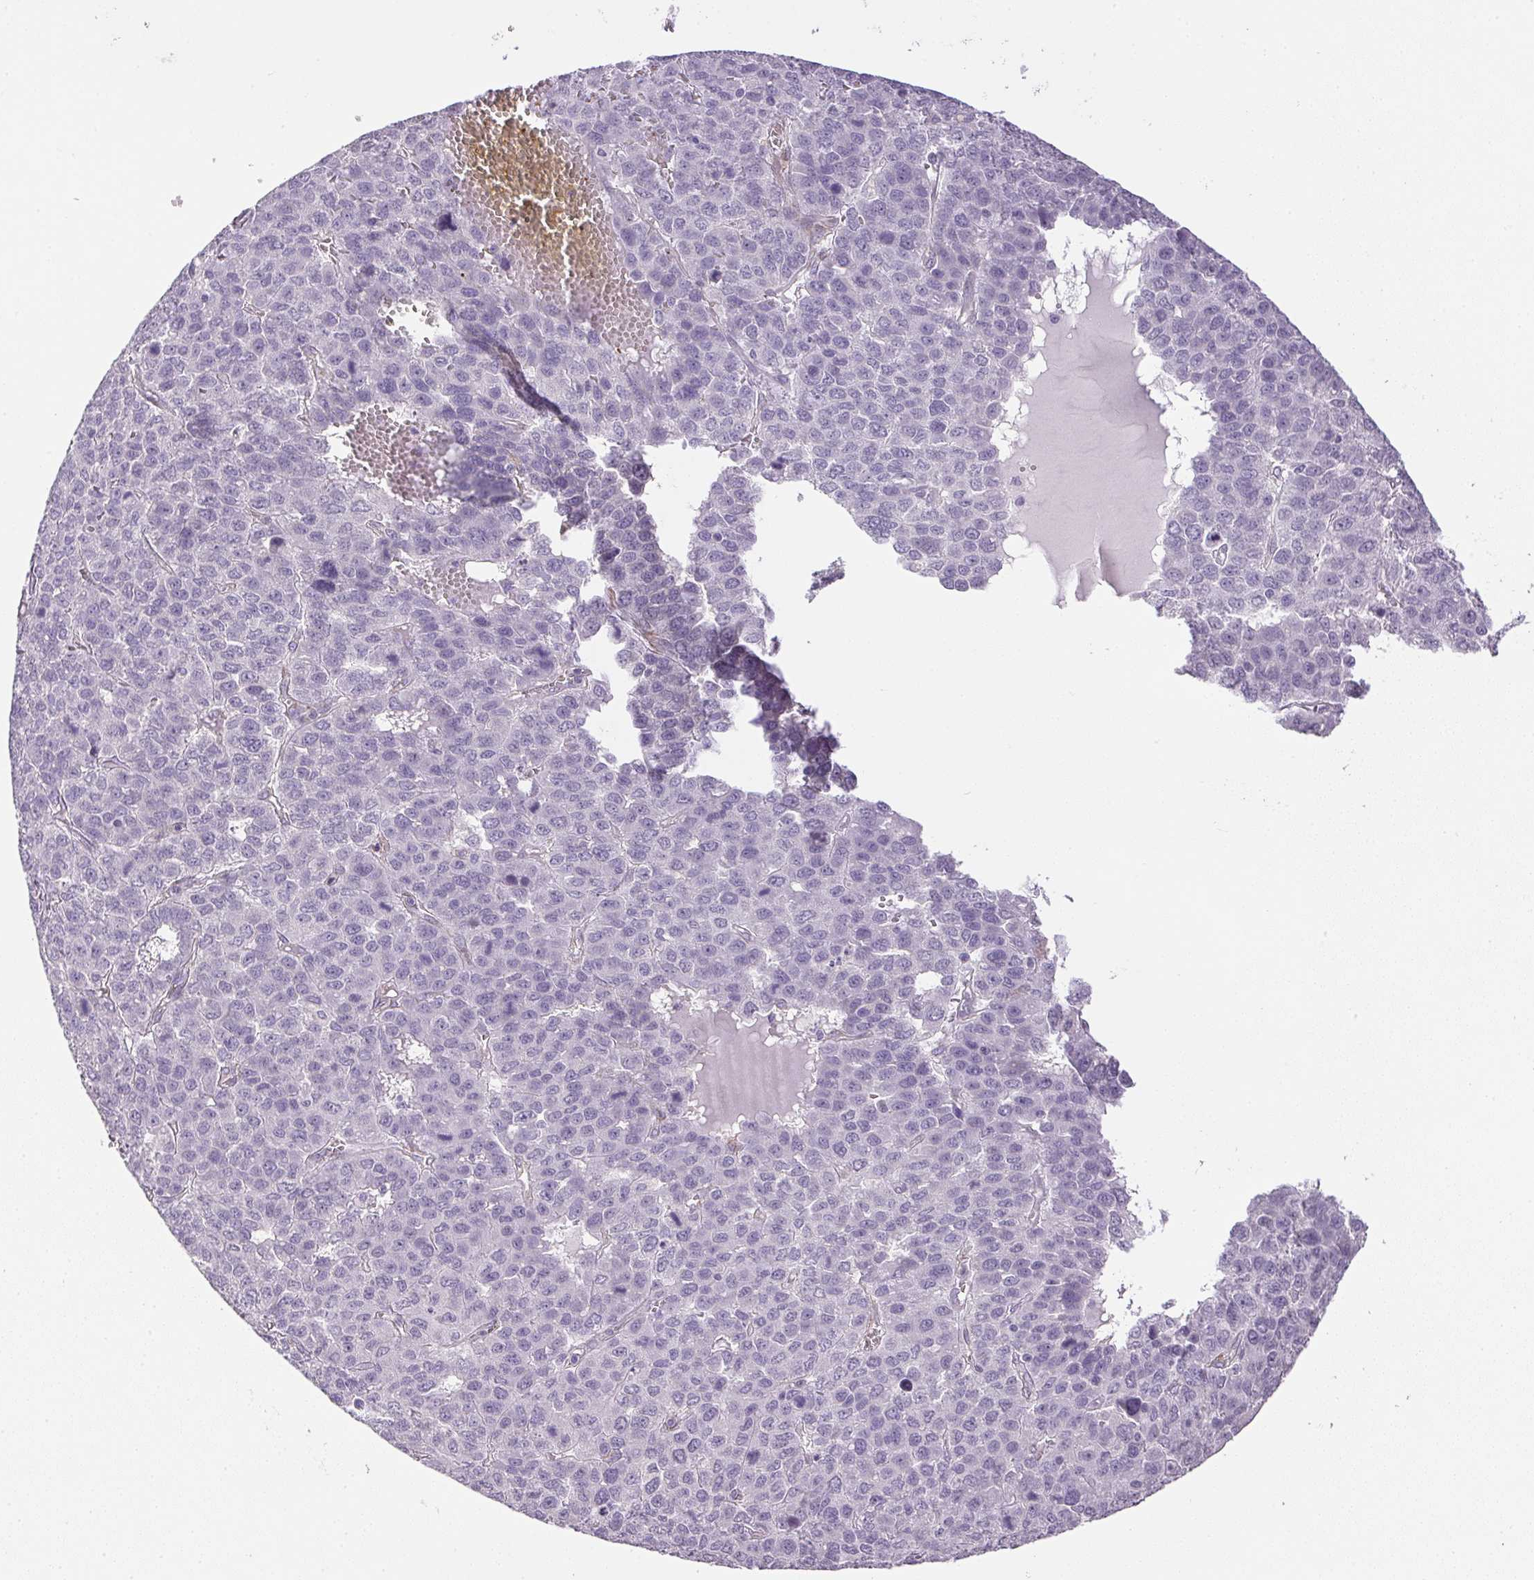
{"staining": {"intensity": "negative", "quantity": "none", "location": "none"}, "tissue": "liver cancer", "cell_type": "Tumor cells", "image_type": "cancer", "snomed": [{"axis": "morphology", "description": "Carcinoma, Hepatocellular, NOS"}, {"axis": "topography", "description": "Liver"}], "caption": "IHC histopathology image of hepatocellular carcinoma (liver) stained for a protein (brown), which exhibits no positivity in tumor cells.", "gene": "PRL", "patient": {"sex": "male", "age": 69}}